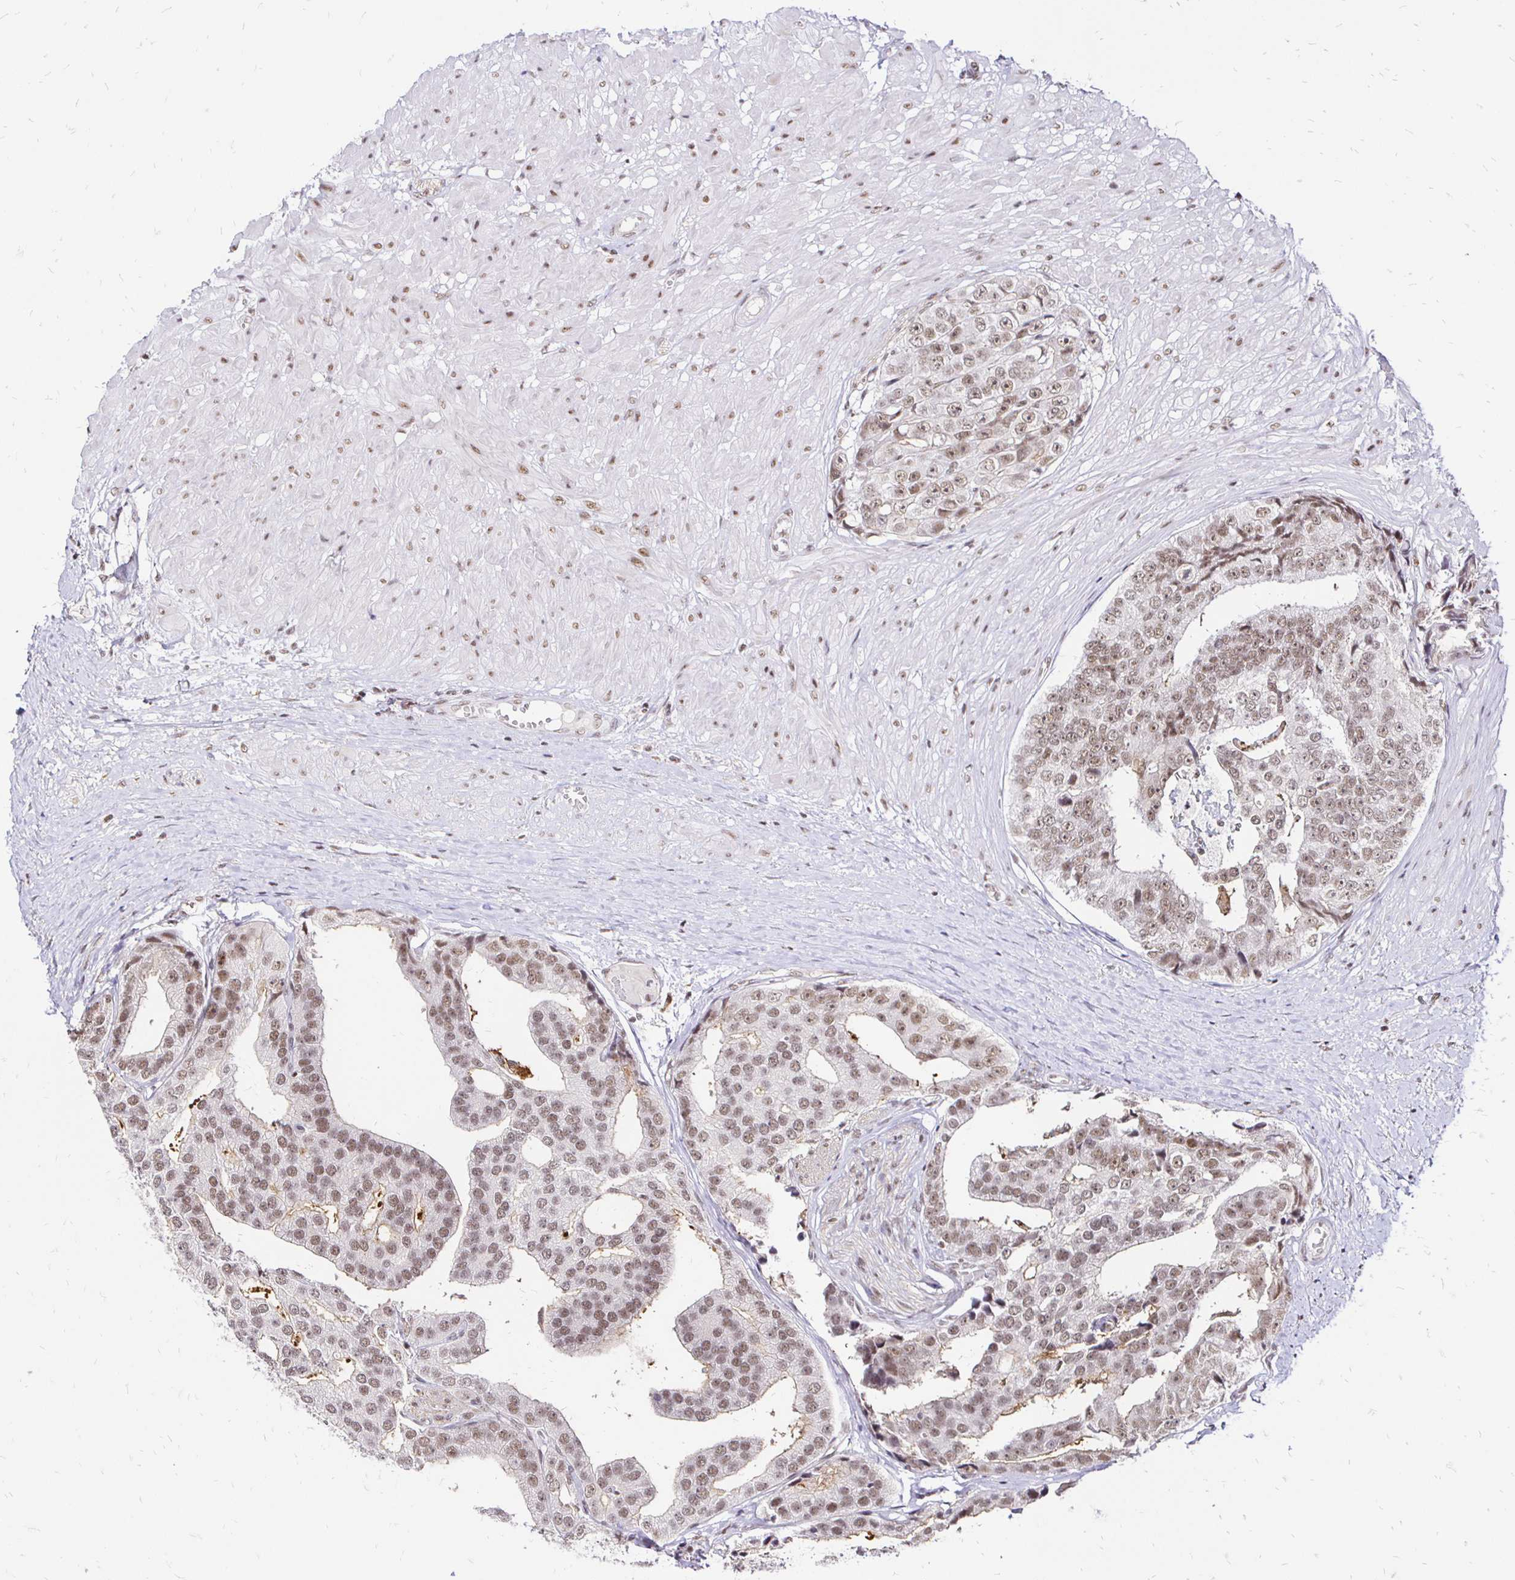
{"staining": {"intensity": "moderate", "quantity": ">75%", "location": "nuclear"}, "tissue": "prostate cancer", "cell_type": "Tumor cells", "image_type": "cancer", "snomed": [{"axis": "morphology", "description": "Adenocarcinoma, High grade"}, {"axis": "topography", "description": "Prostate"}], "caption": "Immunohistochemistry (IHC) (DAB) staining of prostate high-grade adenocarcinoma exhibits moderate nuclear protein expression in about >75% of tumor cells. The protein is shown in brown color, while the nuclei are stained blue.", "gene": "SIN3A", "patient": {"sex": "male", "age": 71}}